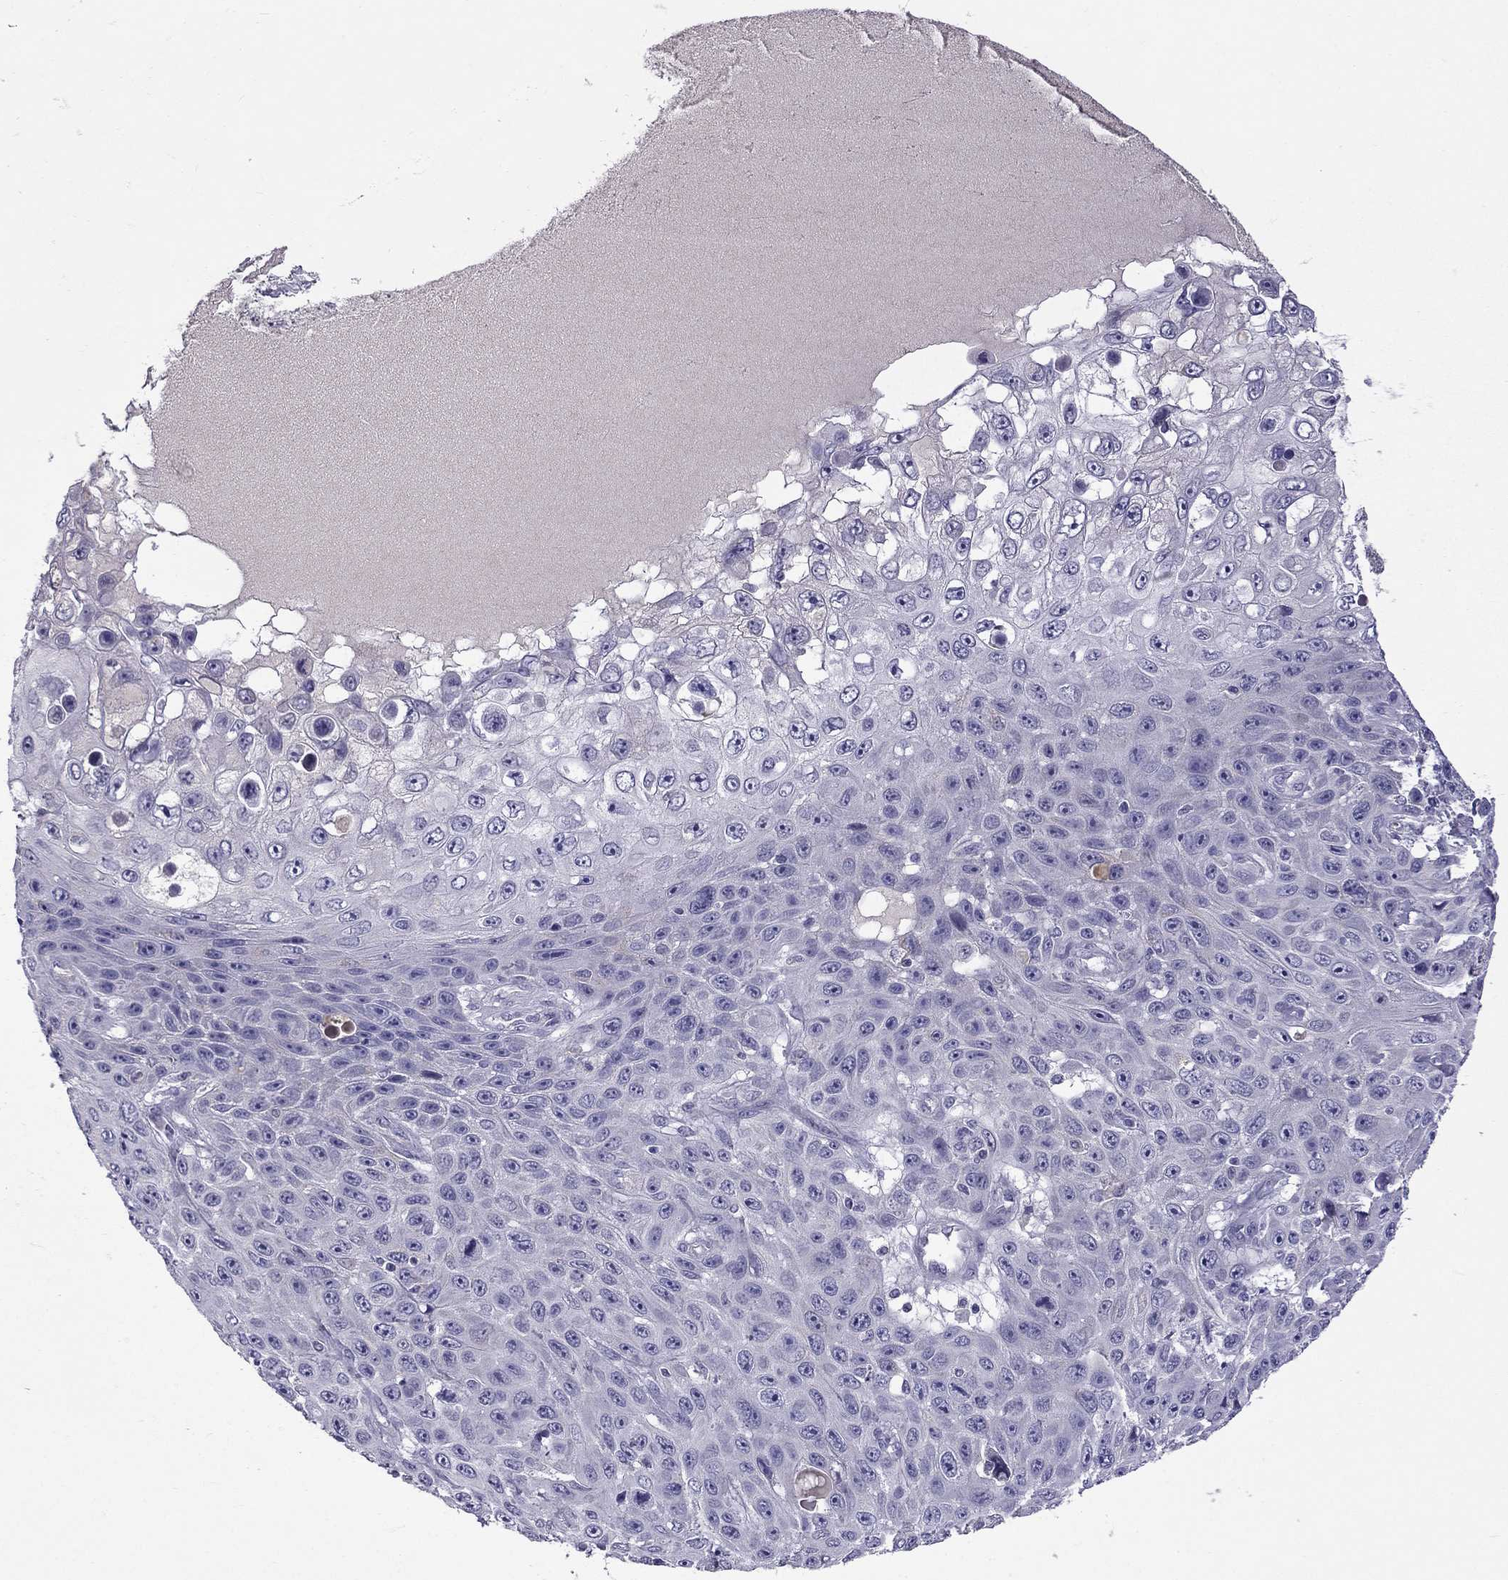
{"staining": {"intensity": "negative", "quantity": "none", "location": "none"}, "tissue": "skin cancer", "cell_type": "Tumor cells", "image_type": "cancer", "snomed": [{"axis": "morphology", "description": "Squamous cell carcinoma, NOS"}, {"axis": "topography", "description": "Skin"}], "caption": "The IHC micrograph has no significant expression in tumor cells of skin squamous cell carcinoma tissue. (Brightfield microscopy of DAB (3,3'-diaminobenzidine) immunohistochemistry (IHC) at high magnification).", "gene": "STOML3", "patient": {"sex": "male", "age": 82}}